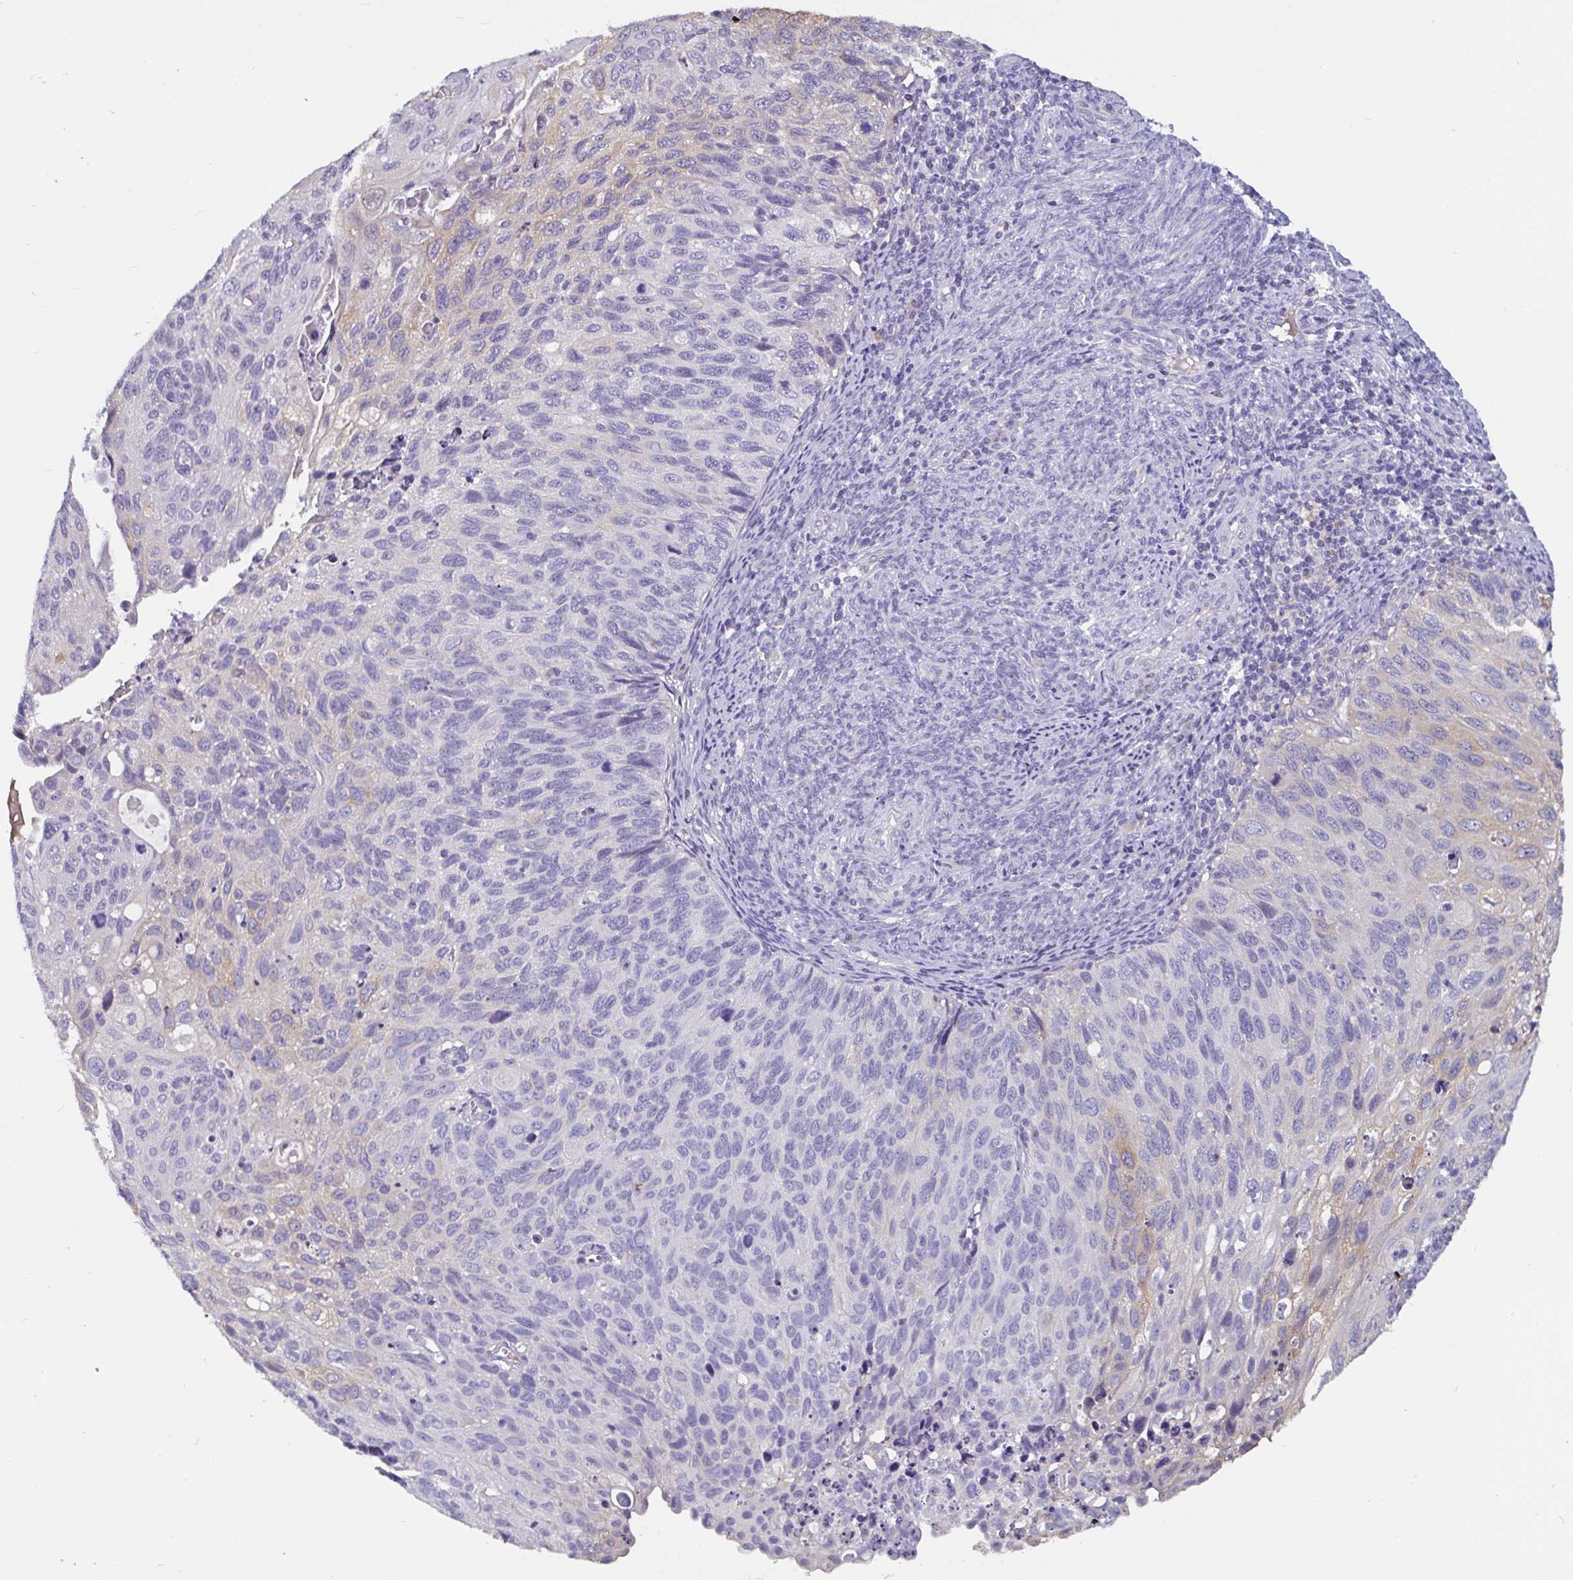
{"staining": {"intensity": "negative", "quantity": "none", "location": "none"}, "tissue": "cervical cancer", "cell_type": "Tumor cells", "image_type": "cancer", "snomed": [{"axis": "morphology", "description": "Squamous cell carcinoma, NOS"}, {"axis": "topography", "description": "Cervix"}], "caption": "Tumor cells are negative for brown protein staining in cervical cancer.", "gene": "ADAMTS6", "patient": {"sex": "female", "age": 70}}